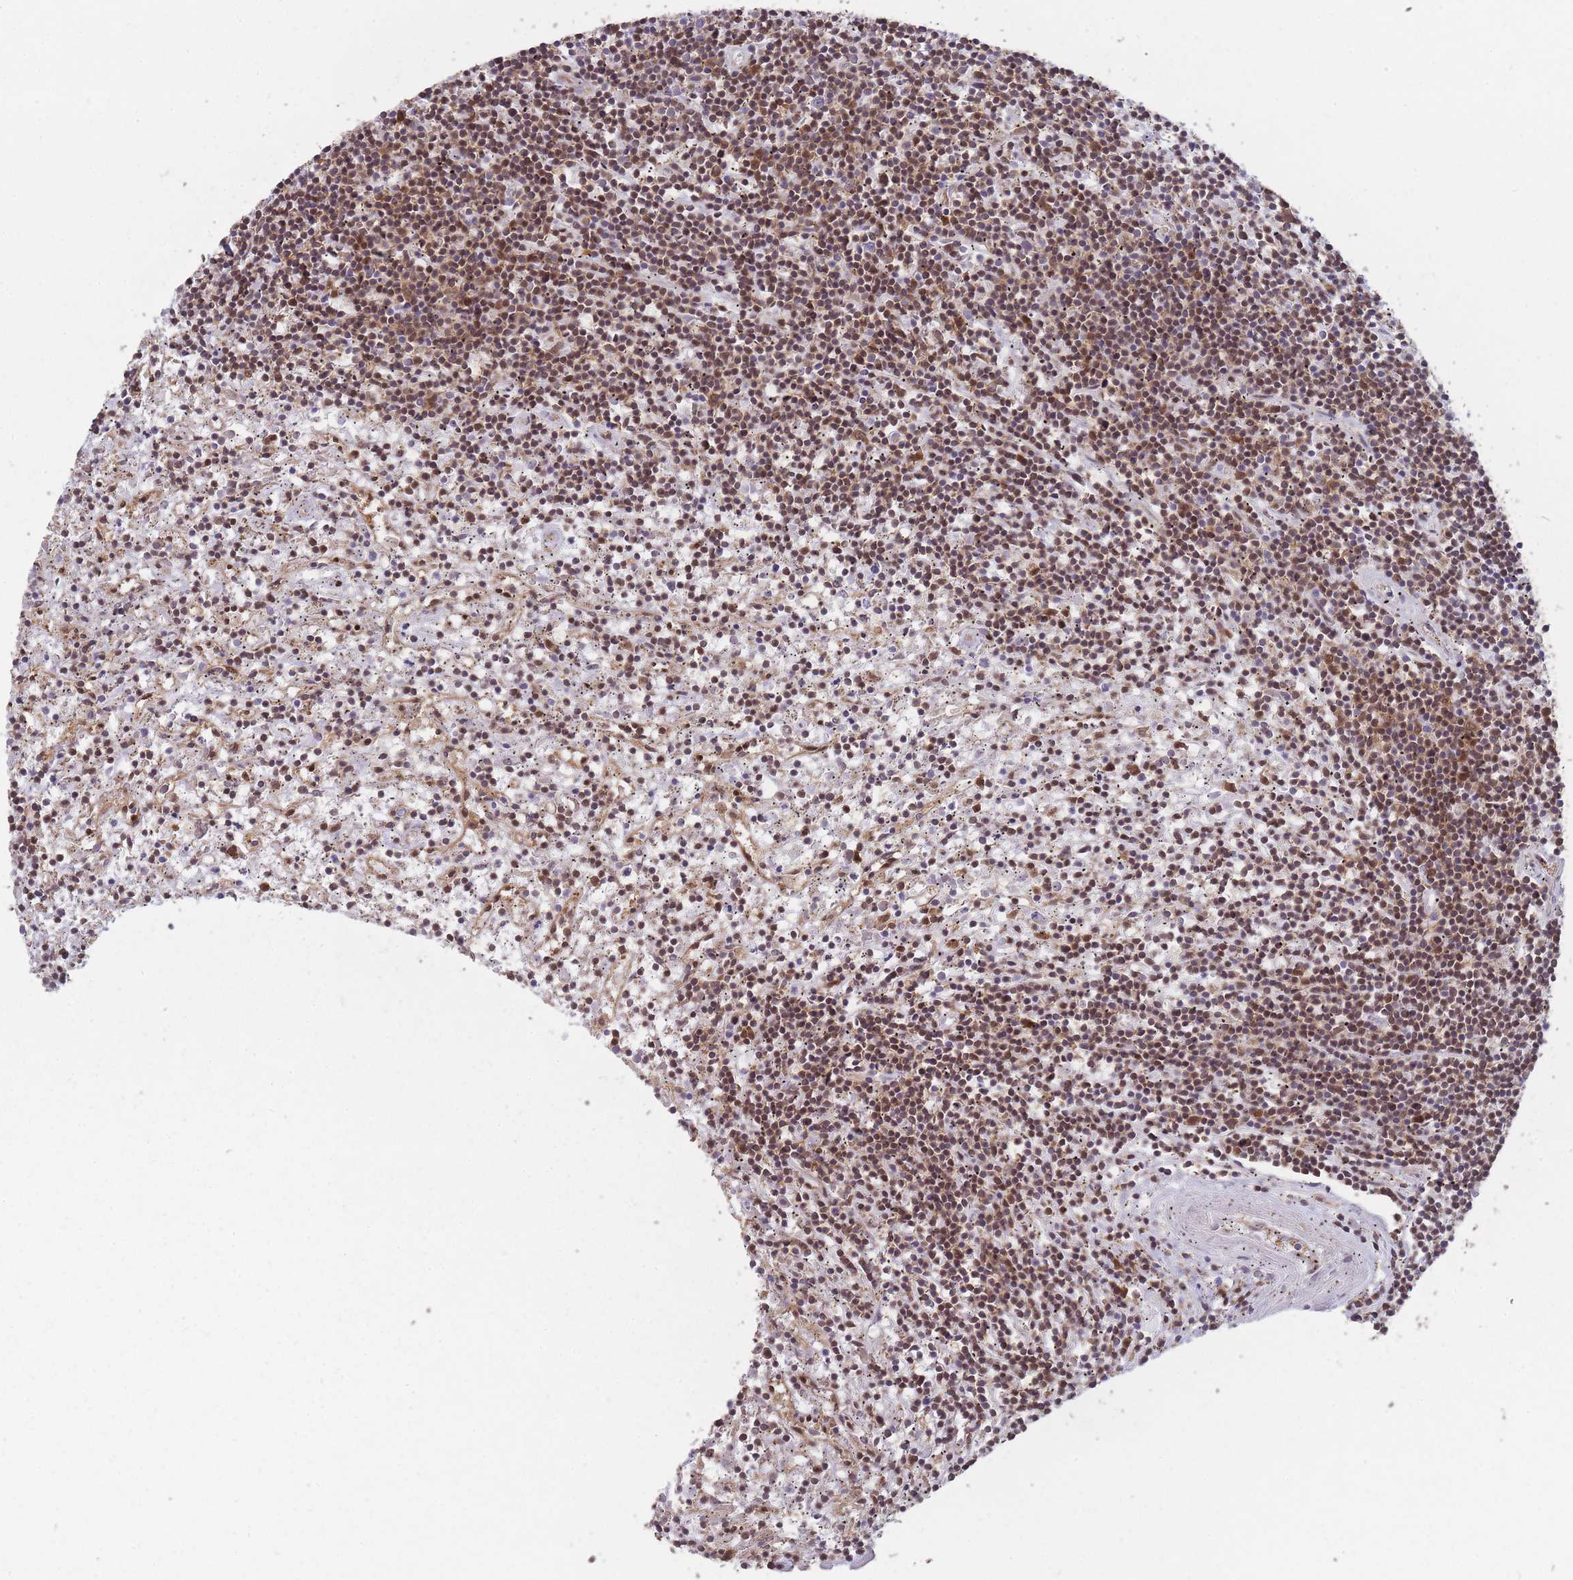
{"staining": {"intensity": "weak", "quantity": ">75%", "location": "cytoplasmic/membranous"}, "tissue": "lymphoma", "cell_type": "Tumor cells", "image_type": "cancer", "snomed": [{"axis": "morphology", "description": "Malignant lymphoma, non-Hodgkin's type, Low grade"}, {"axis": "topography", "description": "Spleen"}], "caption": "Low-grade malignant lymphoma, non-Hodgkin's type tissue shows weak cytoplasmic/membranous staining in about >75% of tumor cells, visualized by immunohistochemistry.", "gene": "PPP6R3", "patient": {"sex": "male", "age": 76}}